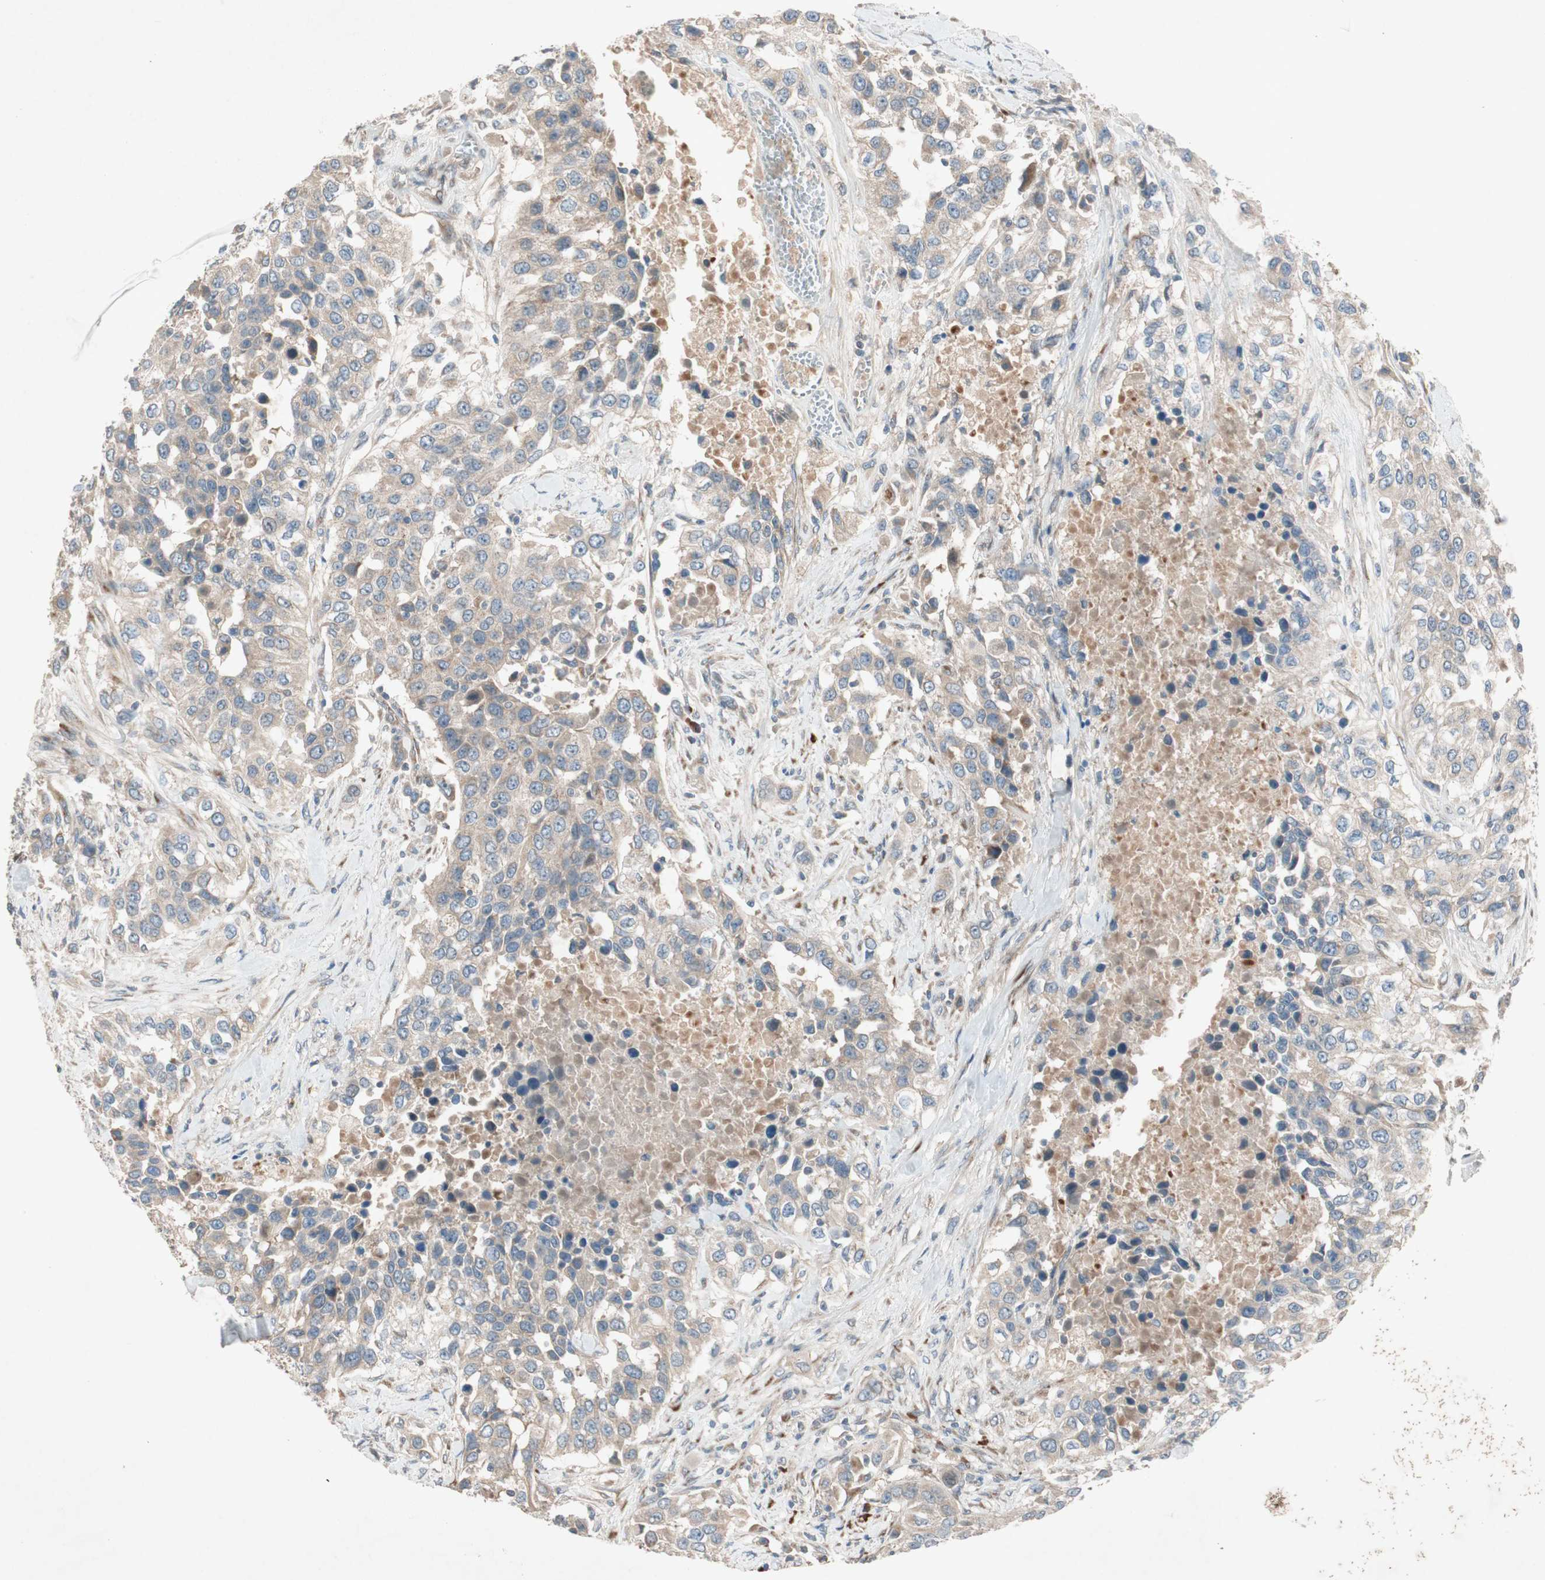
{"staining": {"intensity": "weak", "quantity": ">75%", "location": "cytoplasmic/membranous"}, "tissue": "urothelial cancer", "cell_type": "Tumor cells", "image_type": "cancer", "snomed": [{"axis": "morphology", "description": "Urothelial carcinoma, High grade"}, {"axis": "topography", "description": "Urinary bladder"}], "caption": "This image reveals immunohistochemistry staining of urothelial carcinoma (high-grade), with low weak cytoplasmic/membranous expression in approximately >75% of tumor cells.", "gene": "APOO", "patient": {"sex": "female", "age": 80}}